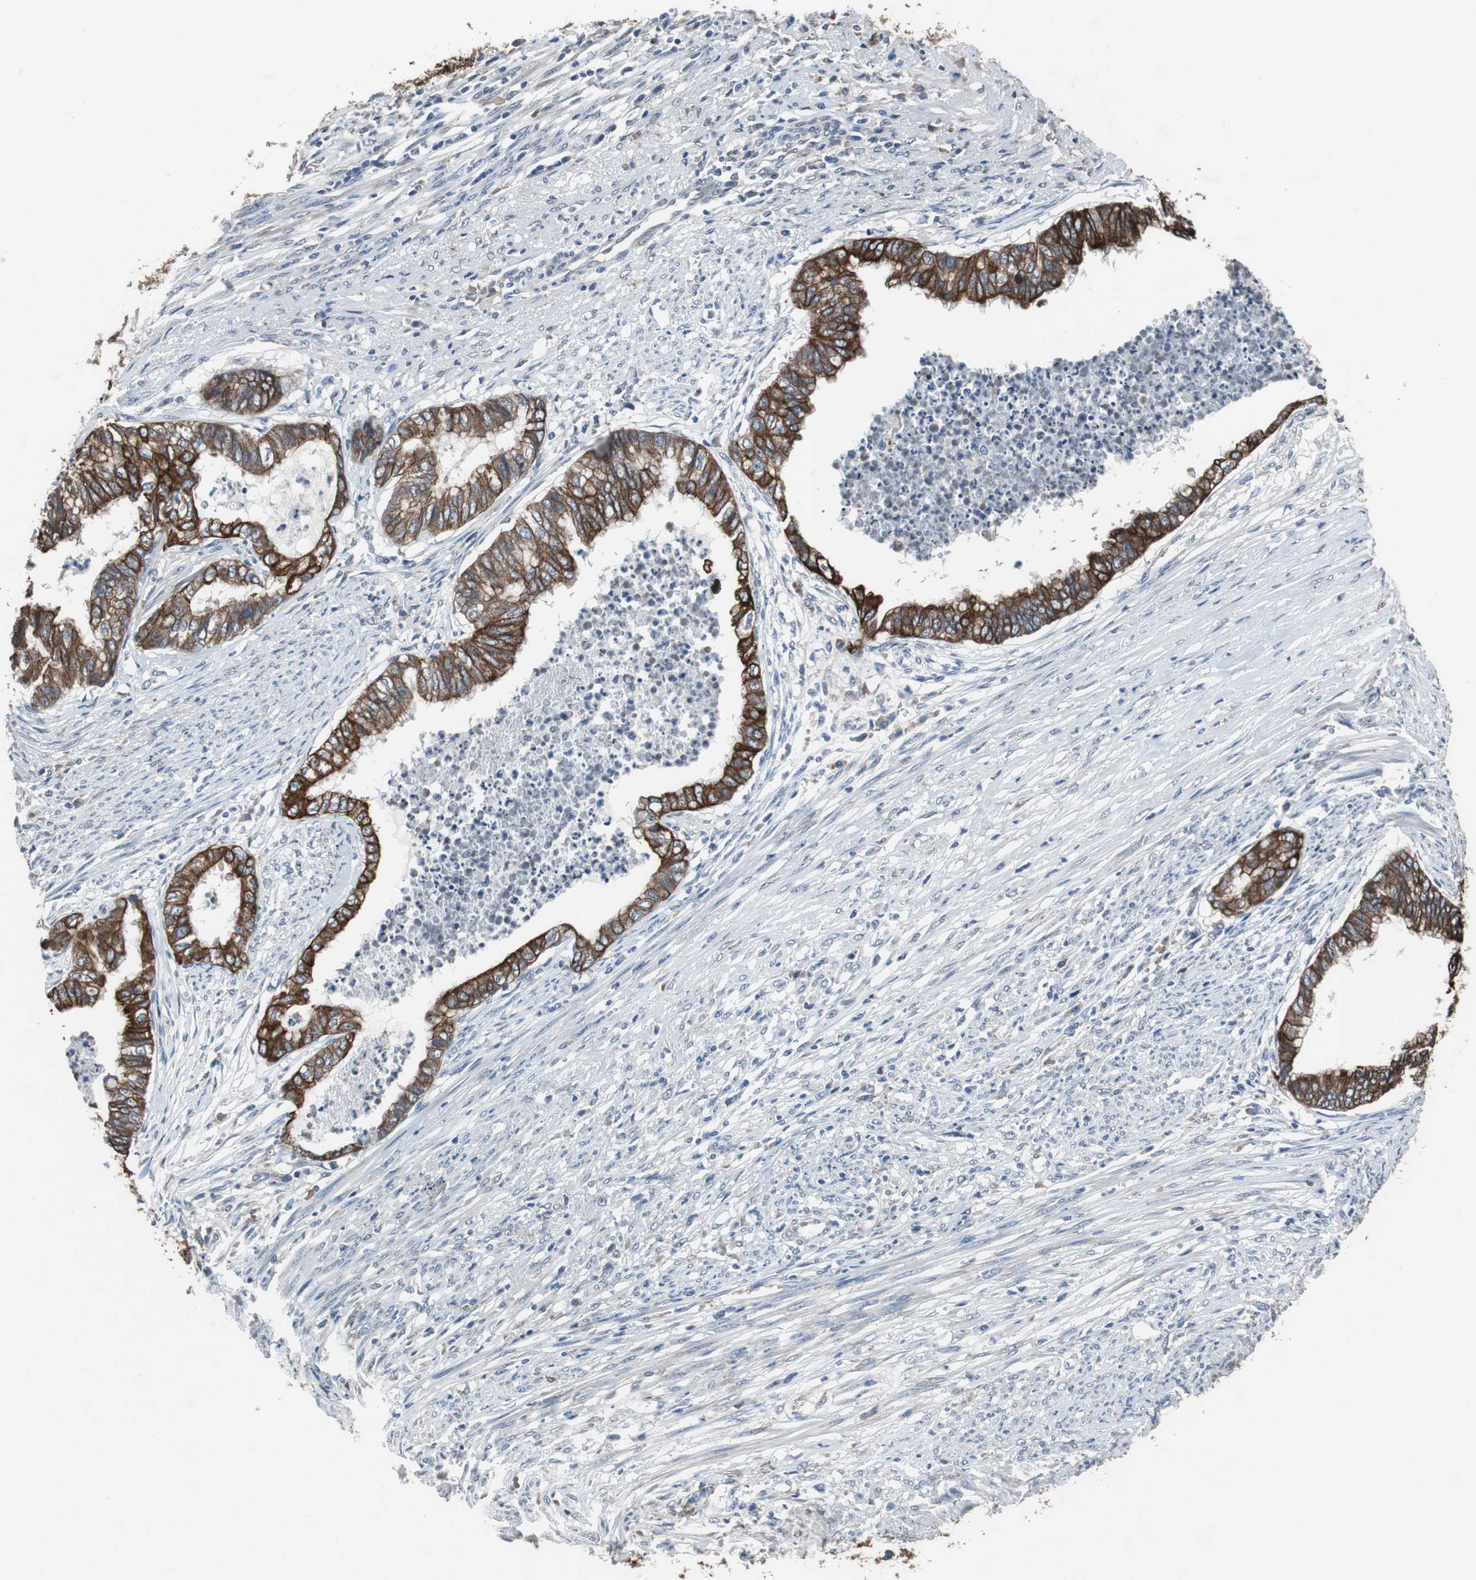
{"staining": {"intensity": "strong", "quantity": ">75%", "location": "cytoplasmic/membranous"}, "tissue": "endometrial cancer", "cell_type": "Tumor cells", "image_type": "cancer", "snomed": [{"axis": "morphology", "description": "Adenocarcinoma, NOS"}, {"axis": "topography", "description": "Endometrium"}], "caption": "Tumor cells reveal strong cytoplasmic/membranous staining in about >75% of cells in endometrial cancer.", "gene": "USP10", "patient": {"sex": "female", "age": 79}}